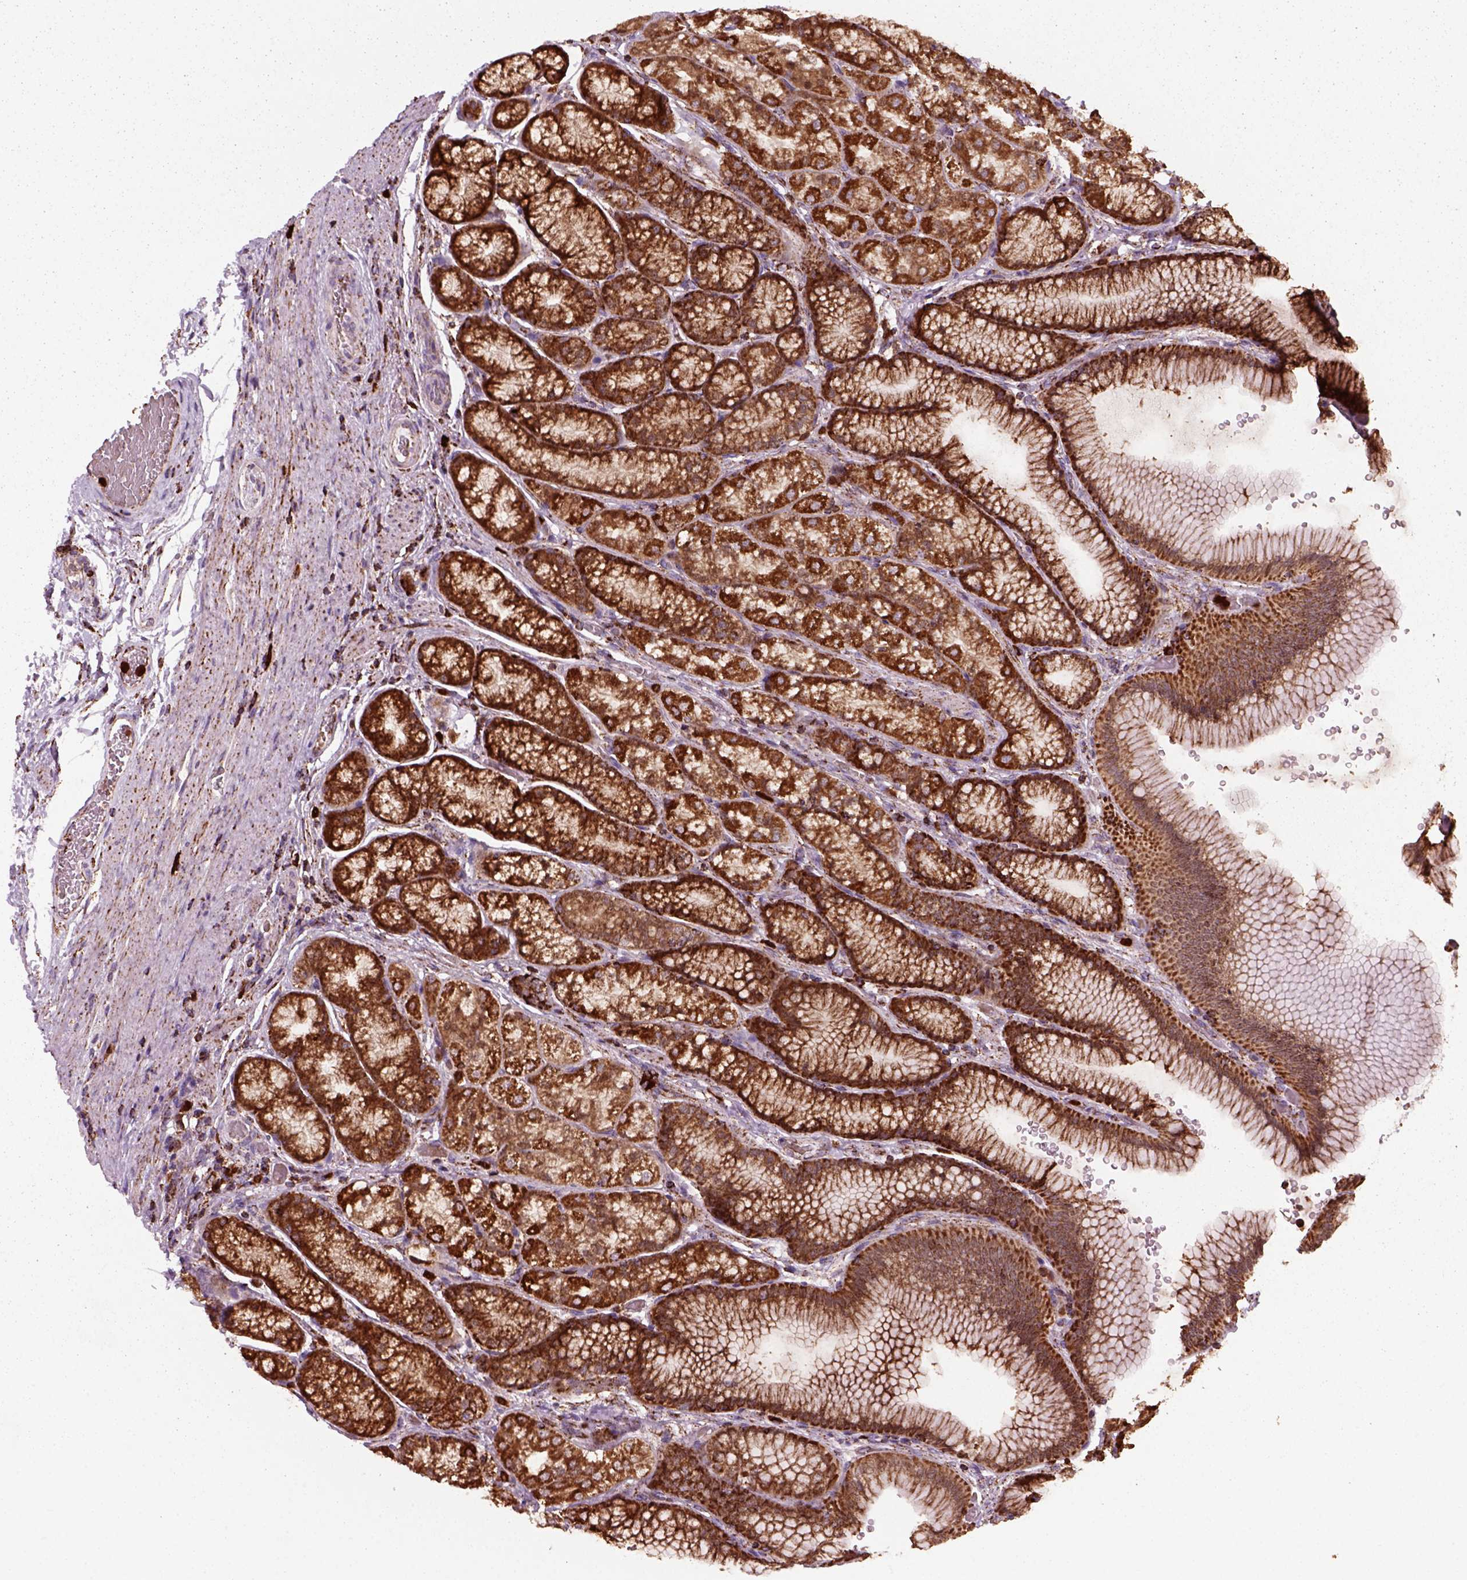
{"staining": {"intensity": "strong", "quantity": ">75%", "location": "cytoplasmic/membranous"}, "tissue": "stomach", "cell_type": "Glandular cells", "image_type": "normal", "snomed": [{"axis": "morphology", "description": "Normal tissue, NOS"}, {"axis": "morphology", "description": "Adenocarcinoma, NOS"}, {"axis": "morphology", "description": "Adenocarcinoma, High grade"}, {"axis": "topography", "description": "Stomach, upper"}, {"axis": "topography", "description": "Stomach"}], "caption": "High-magnification brightfield microscopy of unremarkable stomach stained with DAB (brown) and counterstained with hematoxylin (blue). glandular cells exhibit strong cytoplasmic/membranous positivity is seen in about>75% of cells.", "gene": "NUDT16L1", "patient": {"sex": "female", "age": 65}}